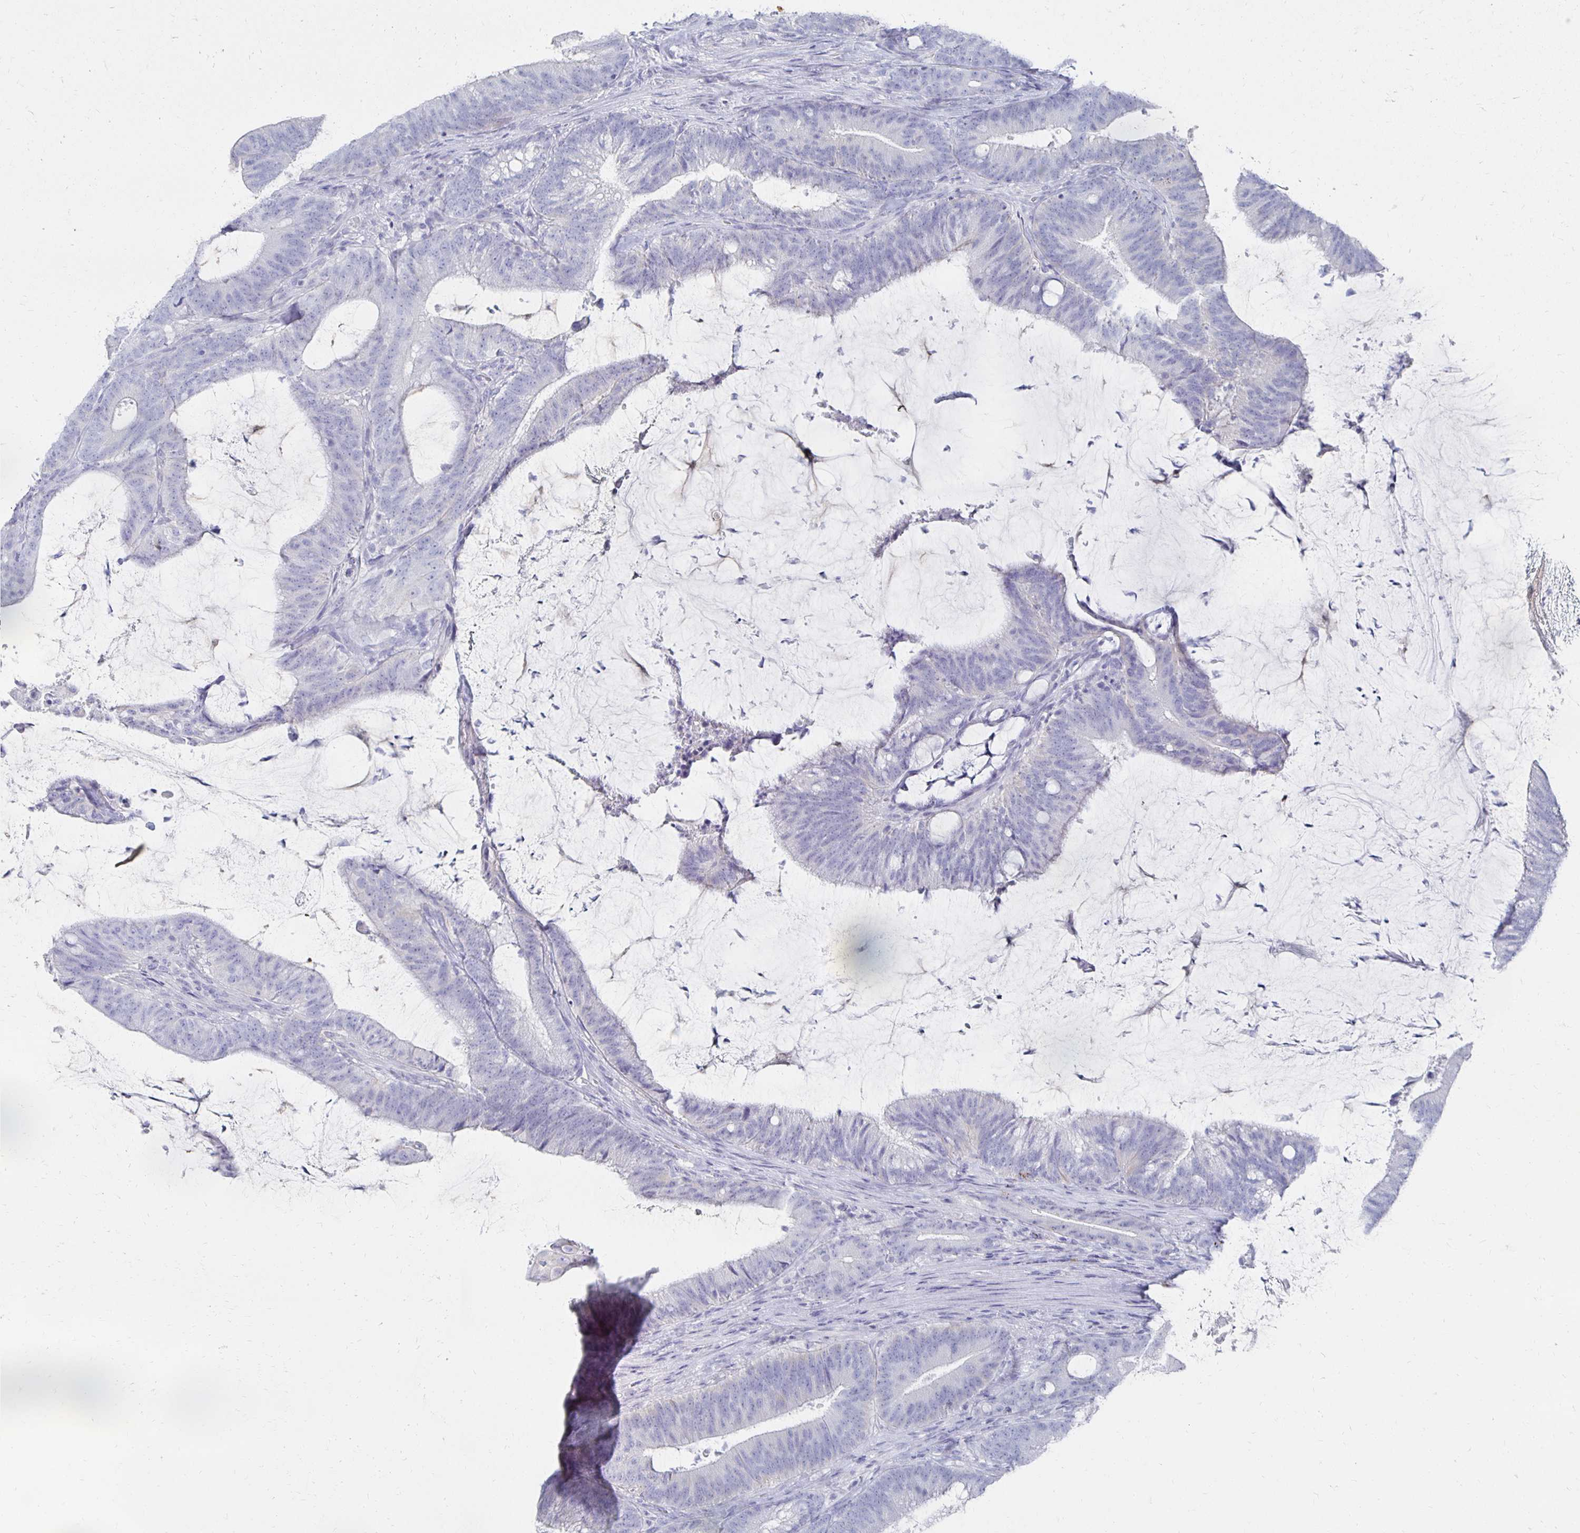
{"staining": {"intensity": "negative", "quantity": "none", "location": "none"}, "tissue": "colorectal cancer", "cell_type": "Tumor cells", "image_type": "cancer", "snomed": [{"axis": "morphology", "description": "Adenocarcinoma, NOS"}, {"axis": "topography", "description": "Colon"}], "caption": "A high-resolution image shows immunohistochemistry staining of colorectal cancer, which demonstrates no significant staining in tumor cells.", "gene": "PRDM7", "patient": {"sex": "female", "age": 43}}